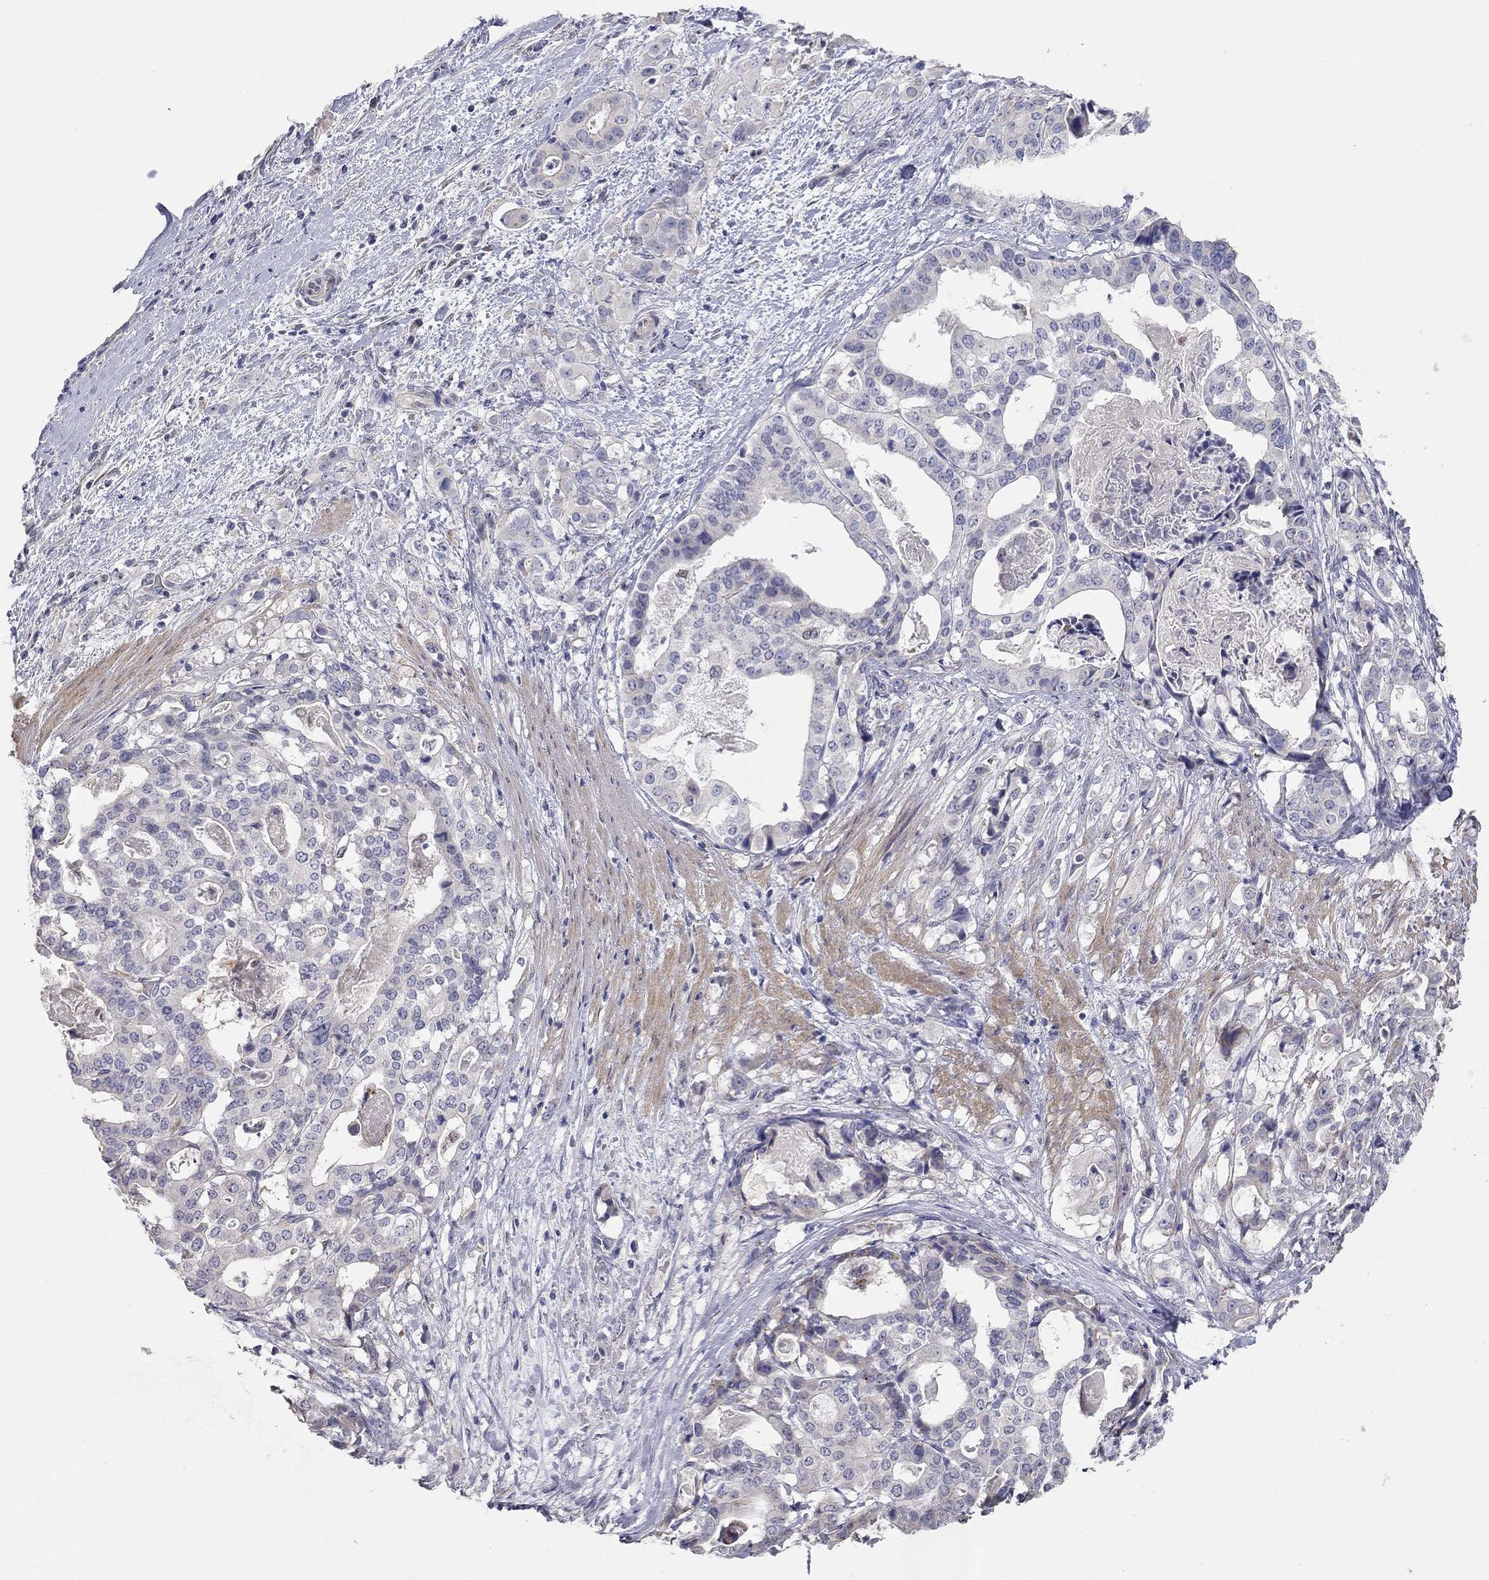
{"staining": {"intensity": "negative", "quantity": "none", "location": "none"}, "tissue": "stomach cancer", "cell_type": "Tumor cells", "image_type": "cancer", "snomed": [{"axis": "morphology", "description": "Adenocarcinoma, NOS"}, {"axis": "topography", "description": "Stomach"}], "caption": "Human adenocarcinoma (stomach) stained for a protein using immunohistochemistry (IHC) demonstrates no staining in tumor cells.", "gene": "PAPSS2", "patient": {"sex": "male", "age": 48}}